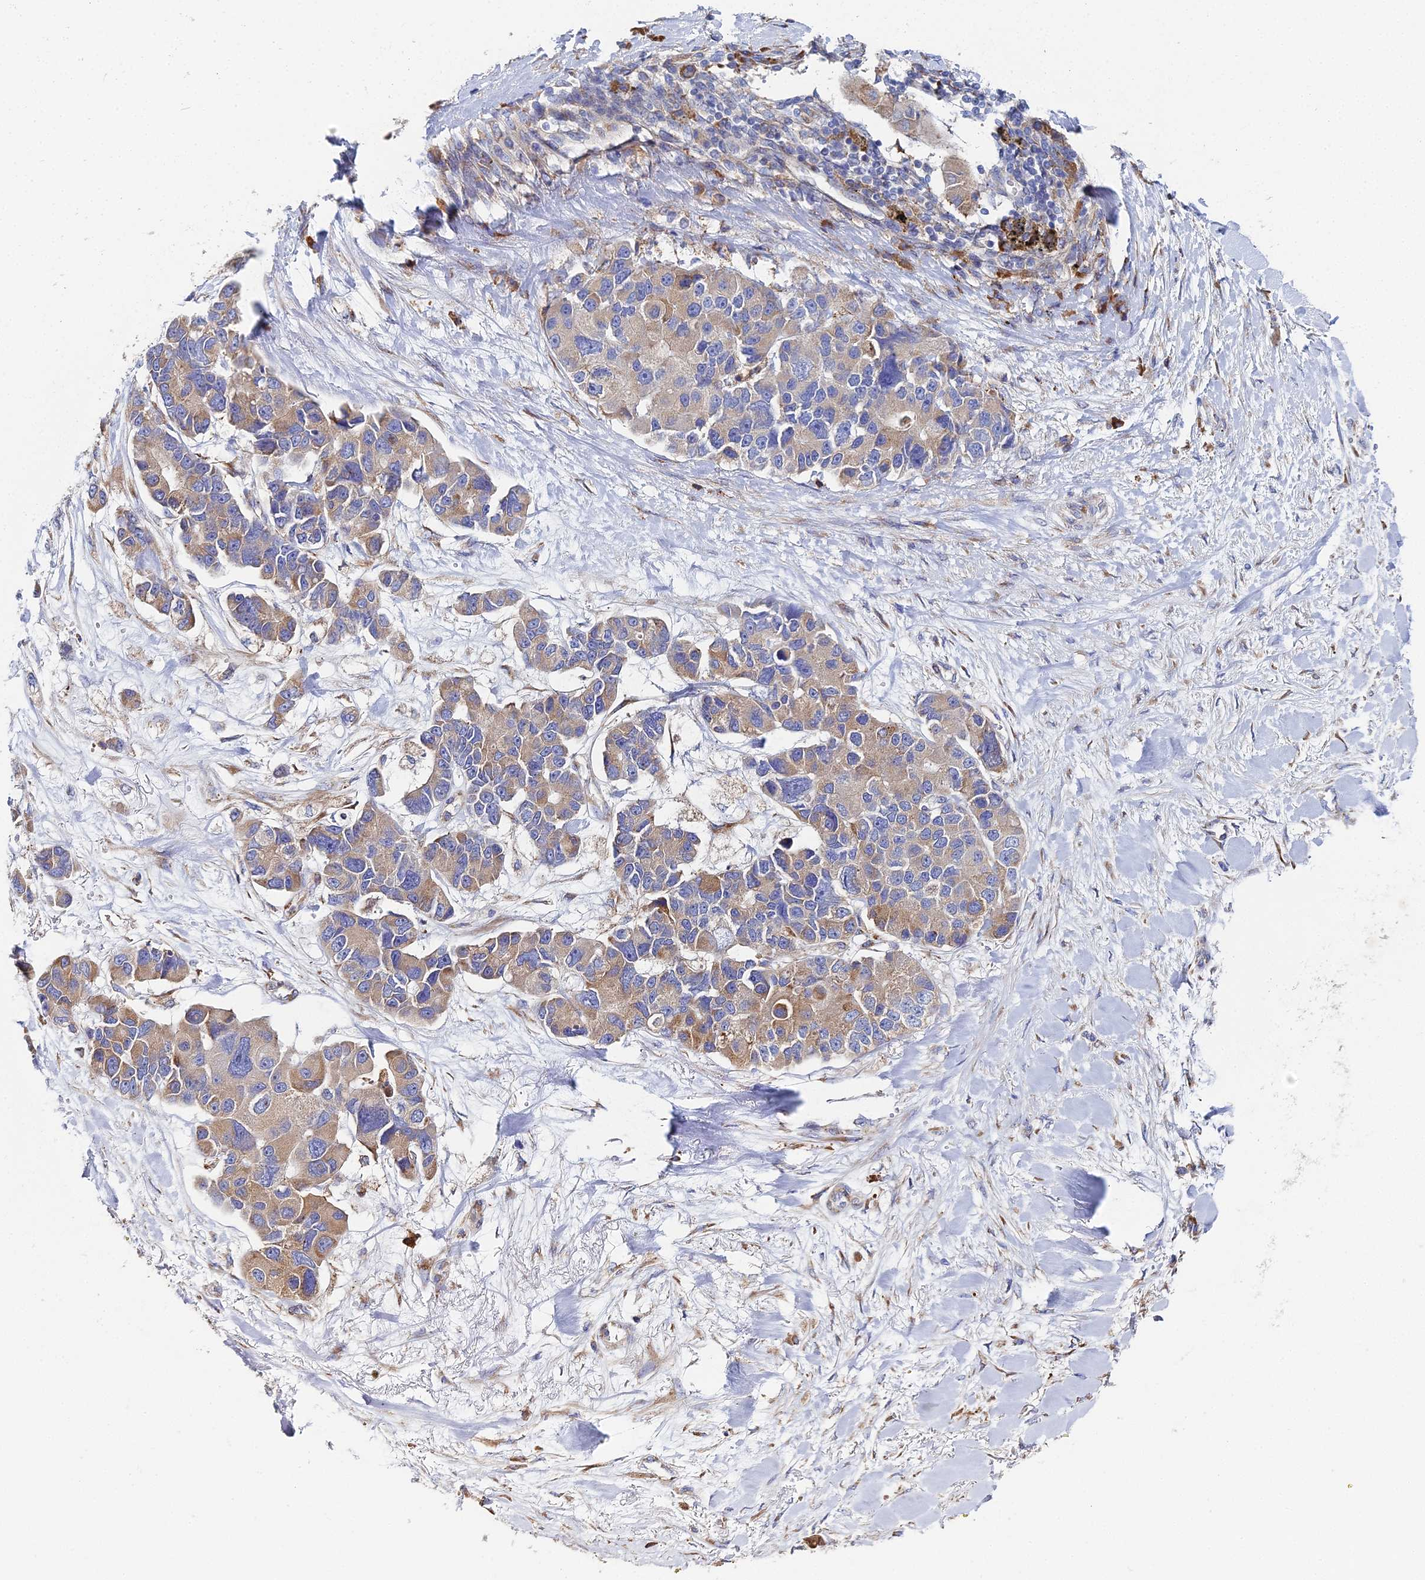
{"staining": {"intensity": "moderate", "quantity": "<25%", "location": "cytoplasmic/membranous"}, "tissue": "lung cancer", "cell_type": "Tumor cells", "image_type": "cancer", "snomed": [{"axis": "morphology", "description": "Adenocarcinoma, NOS"}, {"axis": "topography", "description": "Lung"}], "caption": "Moderate cytoplasmic/membranous positivity for a protein is identified in about <25% of tumor cells of adenocarcinoma (lung) using IHC.", "gene": "CLCN3", "patient": {"sex": "female", "age": 54}}